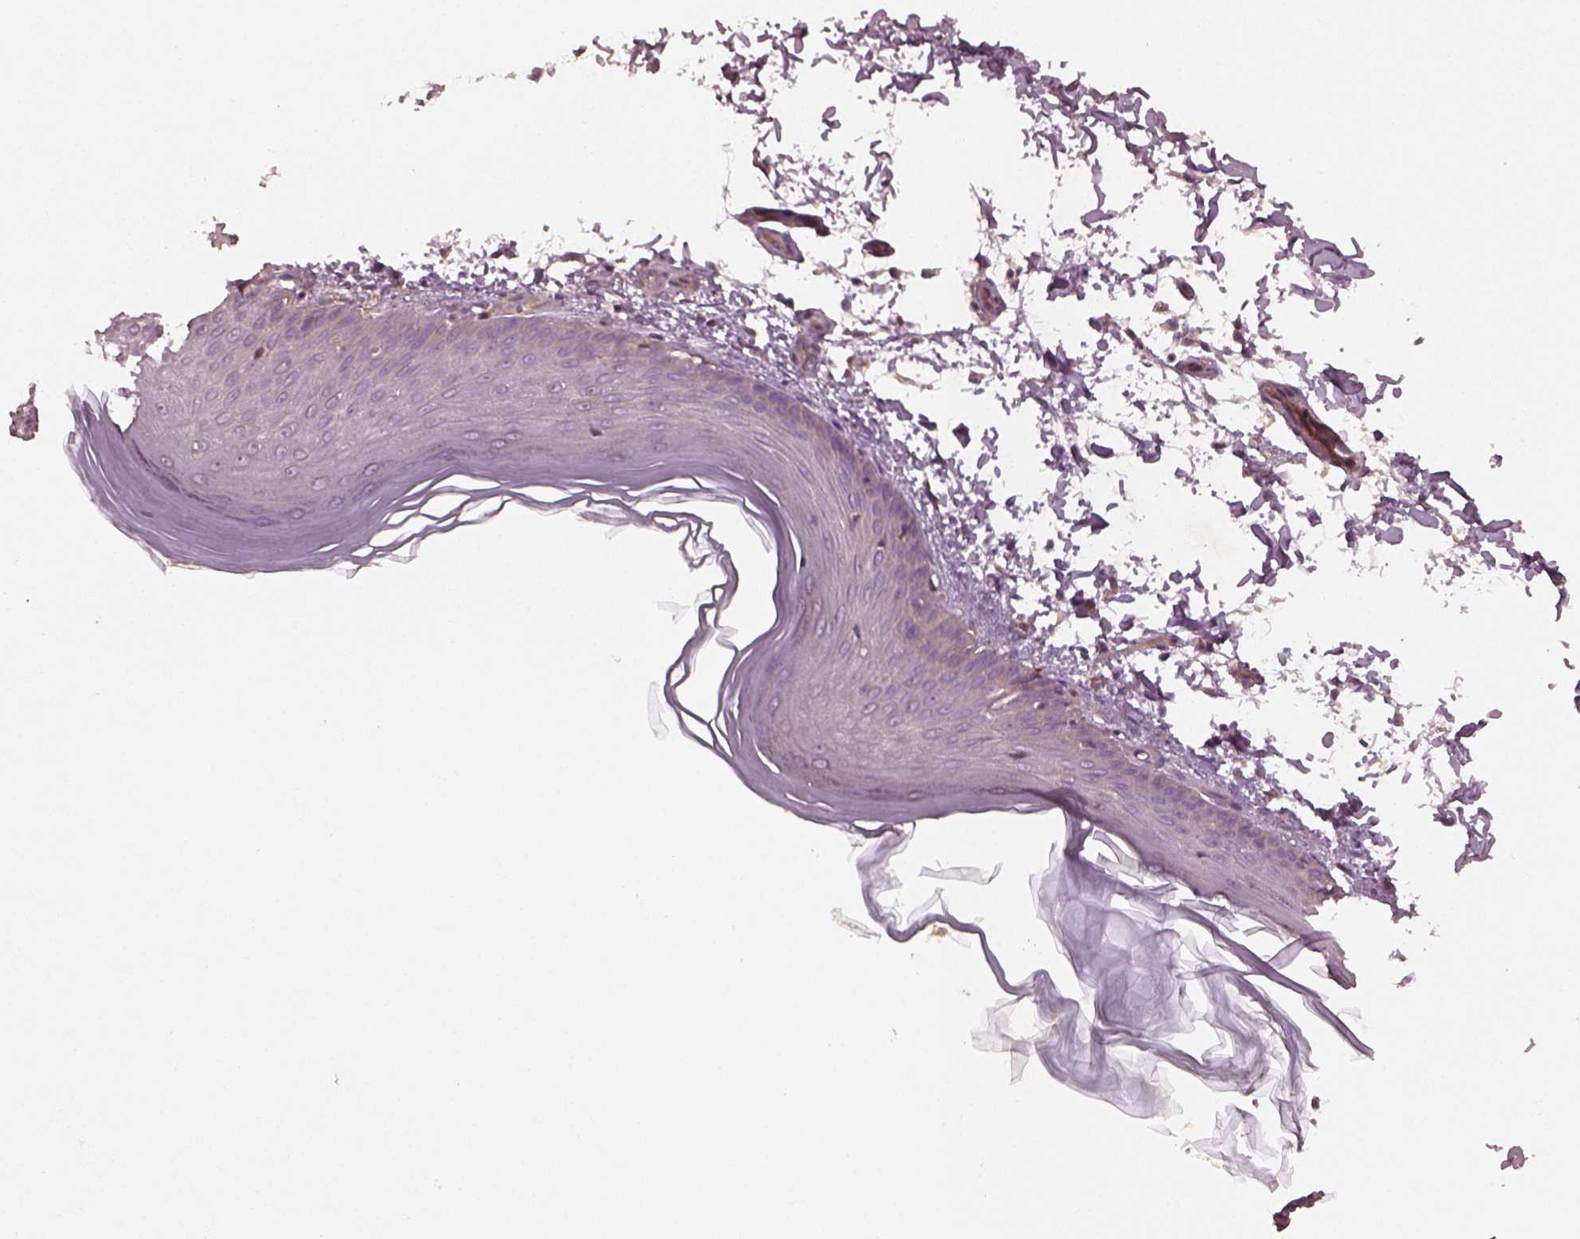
{"staining": {"intensity": "moderate", "quantity": ">75%", "location": "cytoplasmic/membranous"}, "tissue": "skin", "cell_type": "Fibroblasts", "image_type": "normal", "snomed": [{"axis": "morphology", "description": "Normal tissue, NOS"}, {"axis": "topography", "description": "Skin"}], "caption": "Human skin stained with a brown dye displays moderate cytoplasmic/membranous positive staining in about >75% of fibroblasts.", "gene": "FAM234A", "patient": {"sex": "female", "age": 62}}